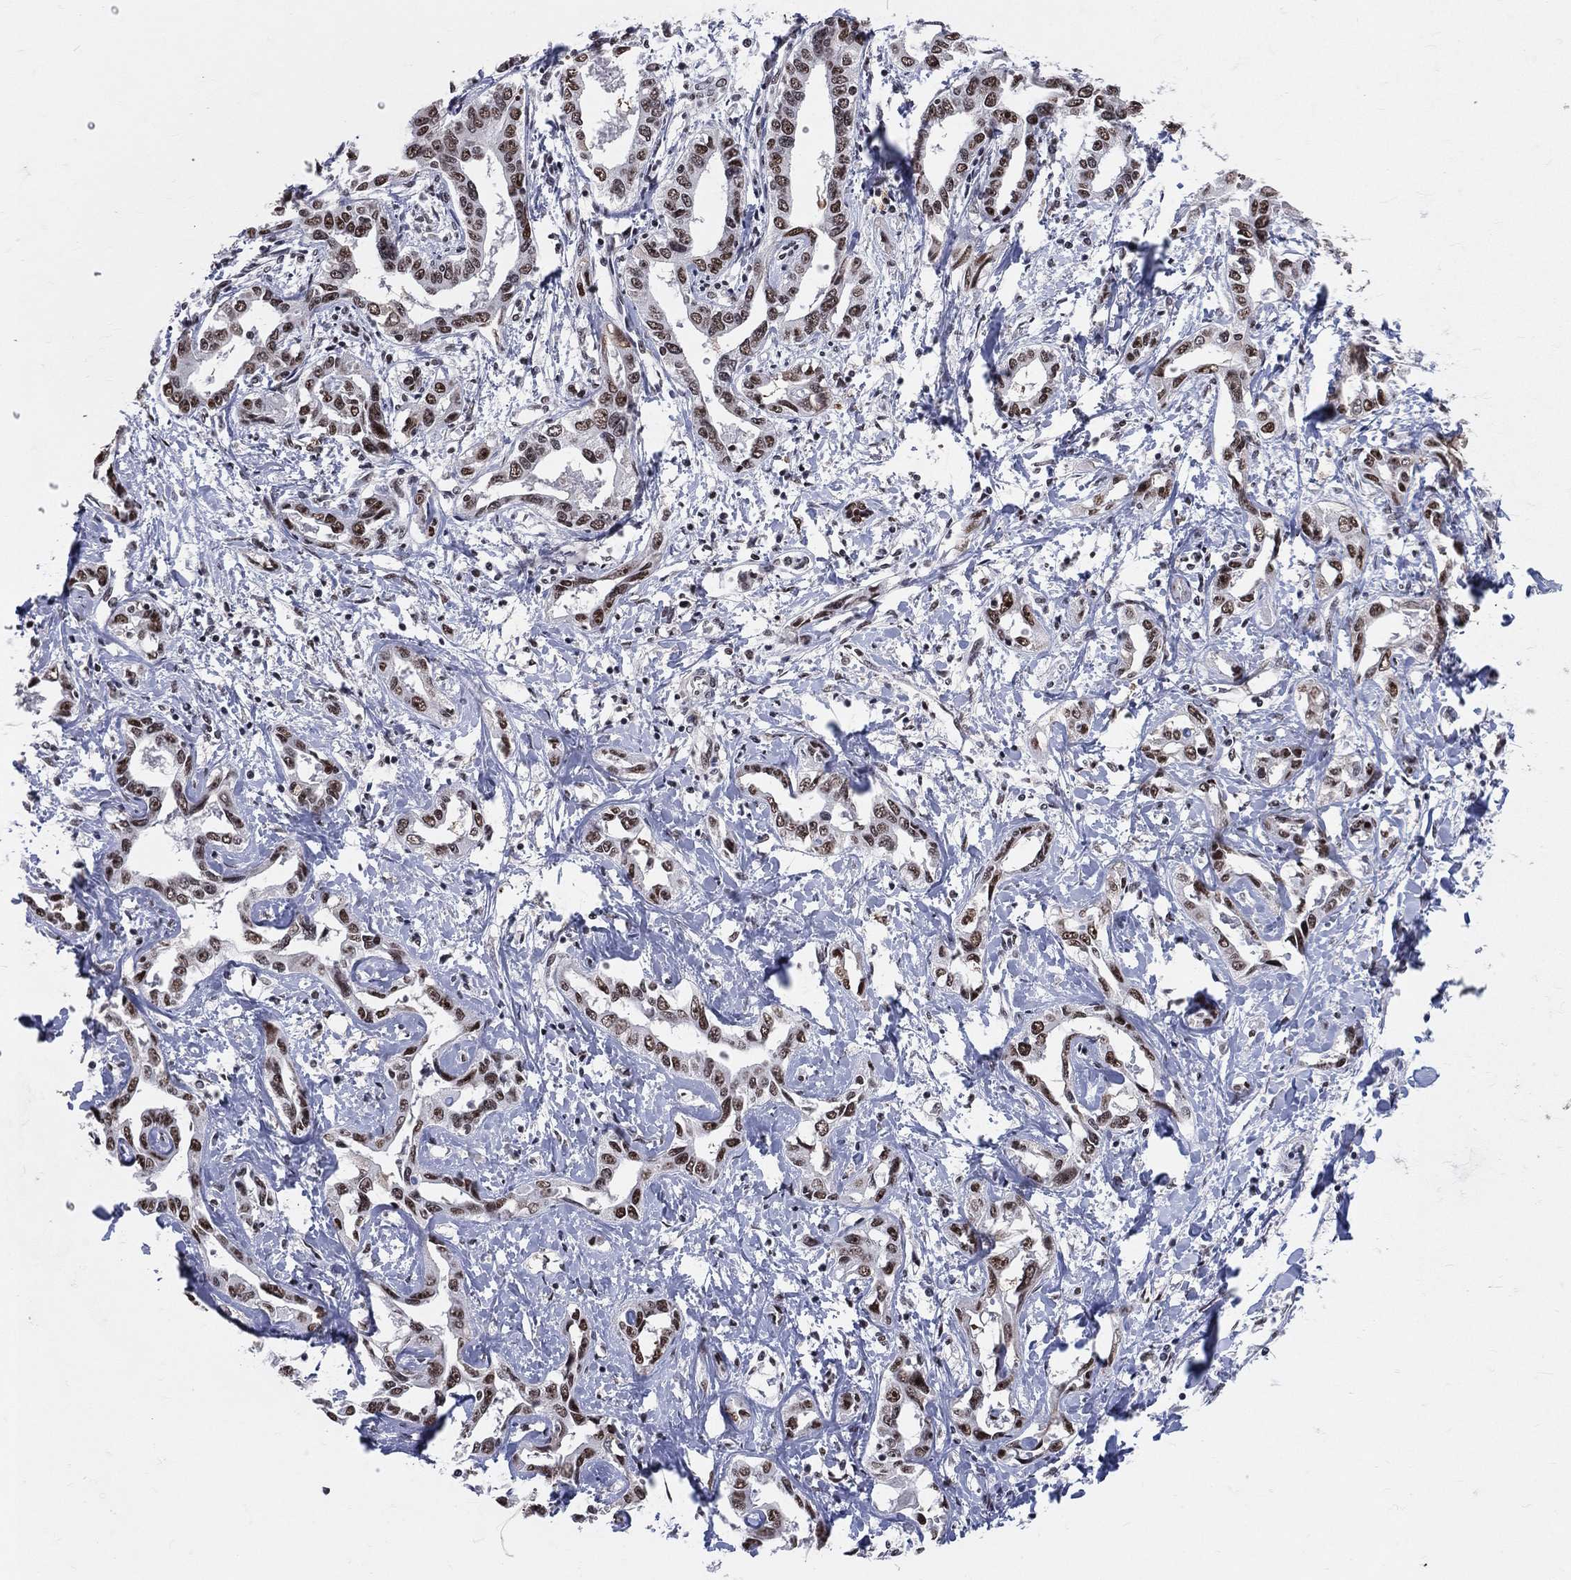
{"staining": {"intensity": "strong", "quantity": ">75%", "location": "nuclear"}, "tissue": "liver cancer", "cell_type": "Tumor cells", "image_type": "cancer", "snomed": [{"axis": "morphology", "description": "Cholangiocarcinoma"}, {"axis": "topography", "description": "Liver"}], "caption": "This image reveals liver cancer (cholangiocarcinoma) stained with immunohistochemistry (IHC) to label a protein in brown. The nuclear of tumor cells show strong positivity for the protein. Nuclei are counter-stained blue.", "gene": "CDK7", "patient": {"sex": "male", "age": 59}}